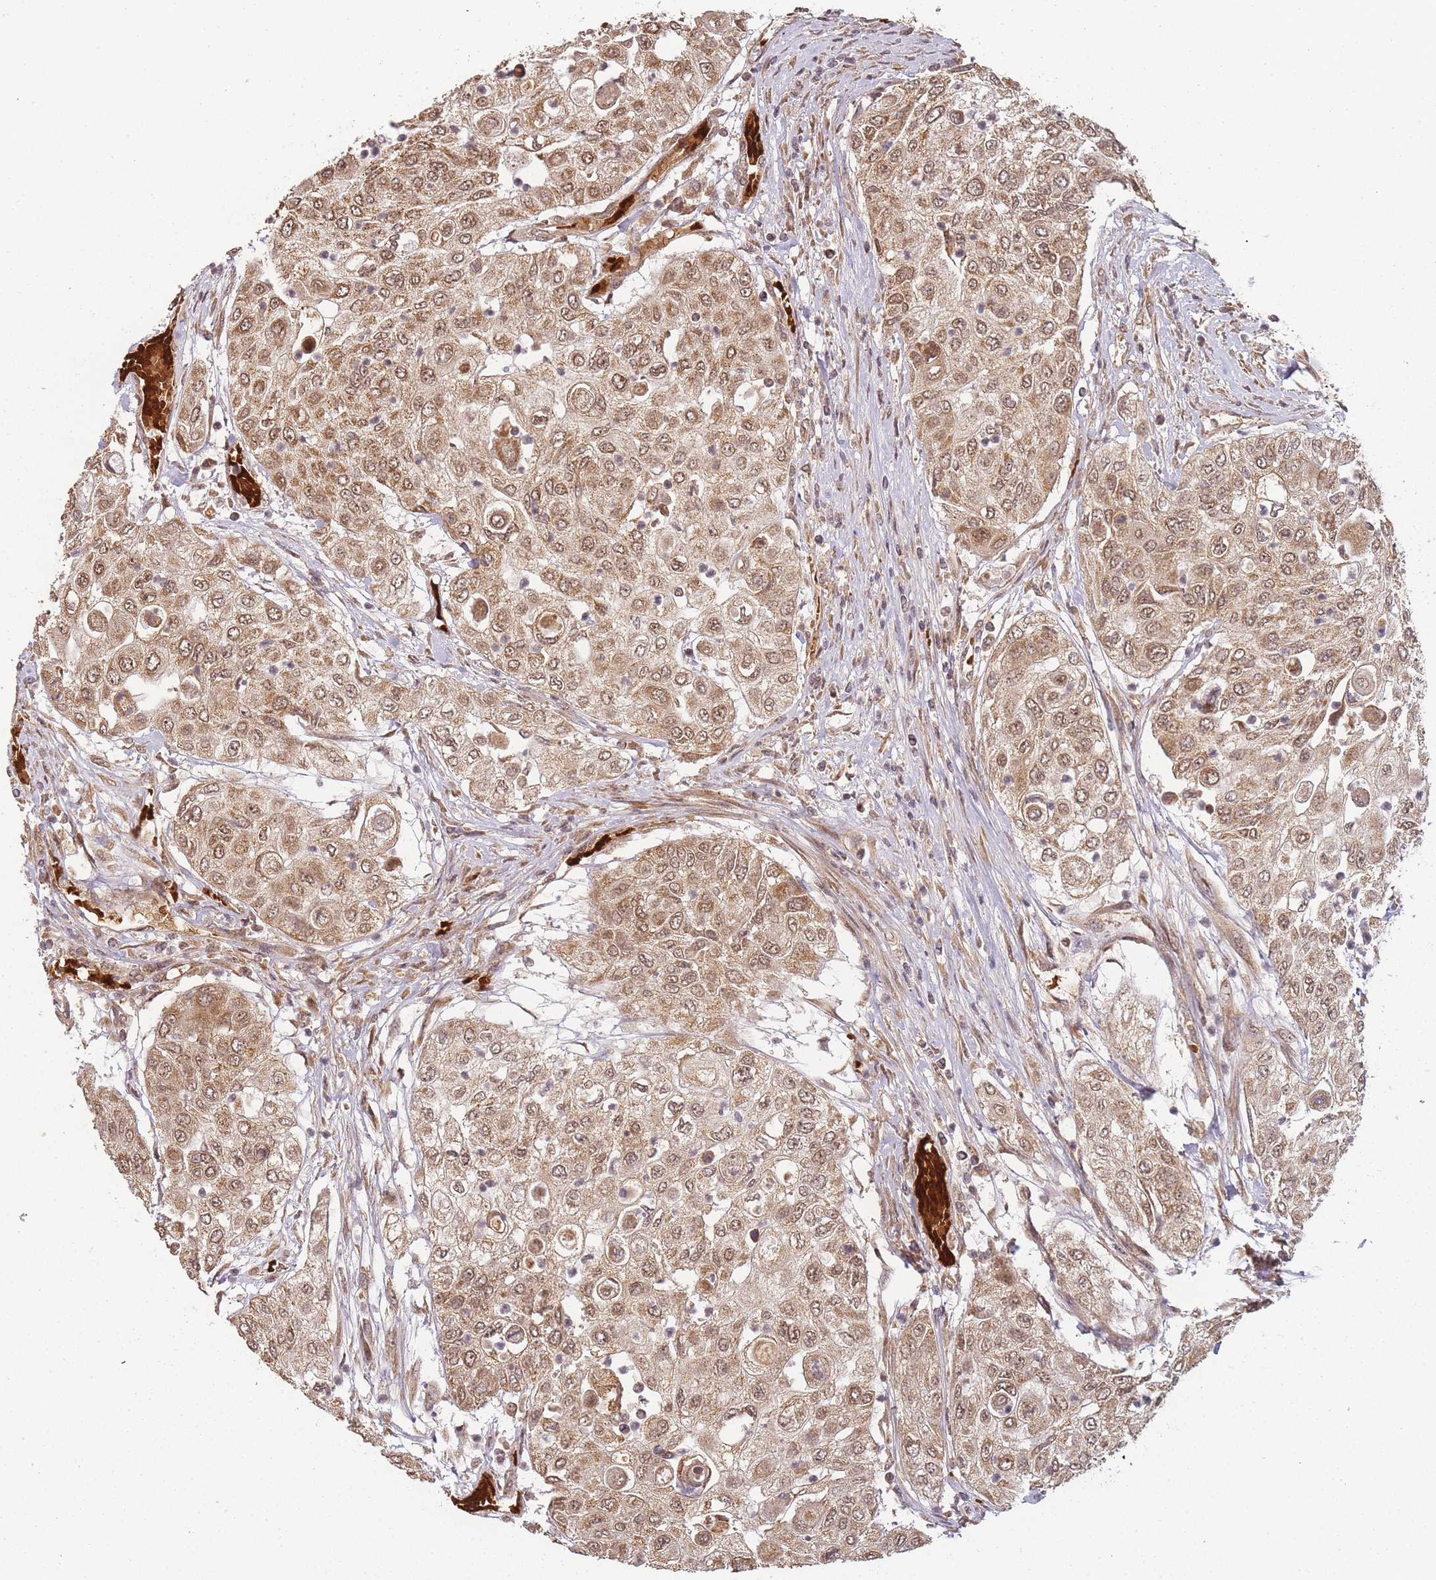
{"staining": {"intensity": "moderate", "quantity": ">75%", "location": "cytoplasmic/membranous,nuclear"}, "tissue": "urothelial cancer", "cell_type": "Tumor cells", "image_type": "cancer", "snomed": [{"axis": "morphology", "description": "Urothelial carcinoma, High grade"}, {"axis": "topography", "description": "Urinary bladder"}], "caption": "A histopathology image showing moderate cytoplasmic/membranous and nuclear expression in approximately >75% of tumor cells in high-grade urothelial carcinoma, as visualized by brown immunohistochemical staining.", "gene": "ZNF497", "patient": {"sex": "female", "age": 79}}